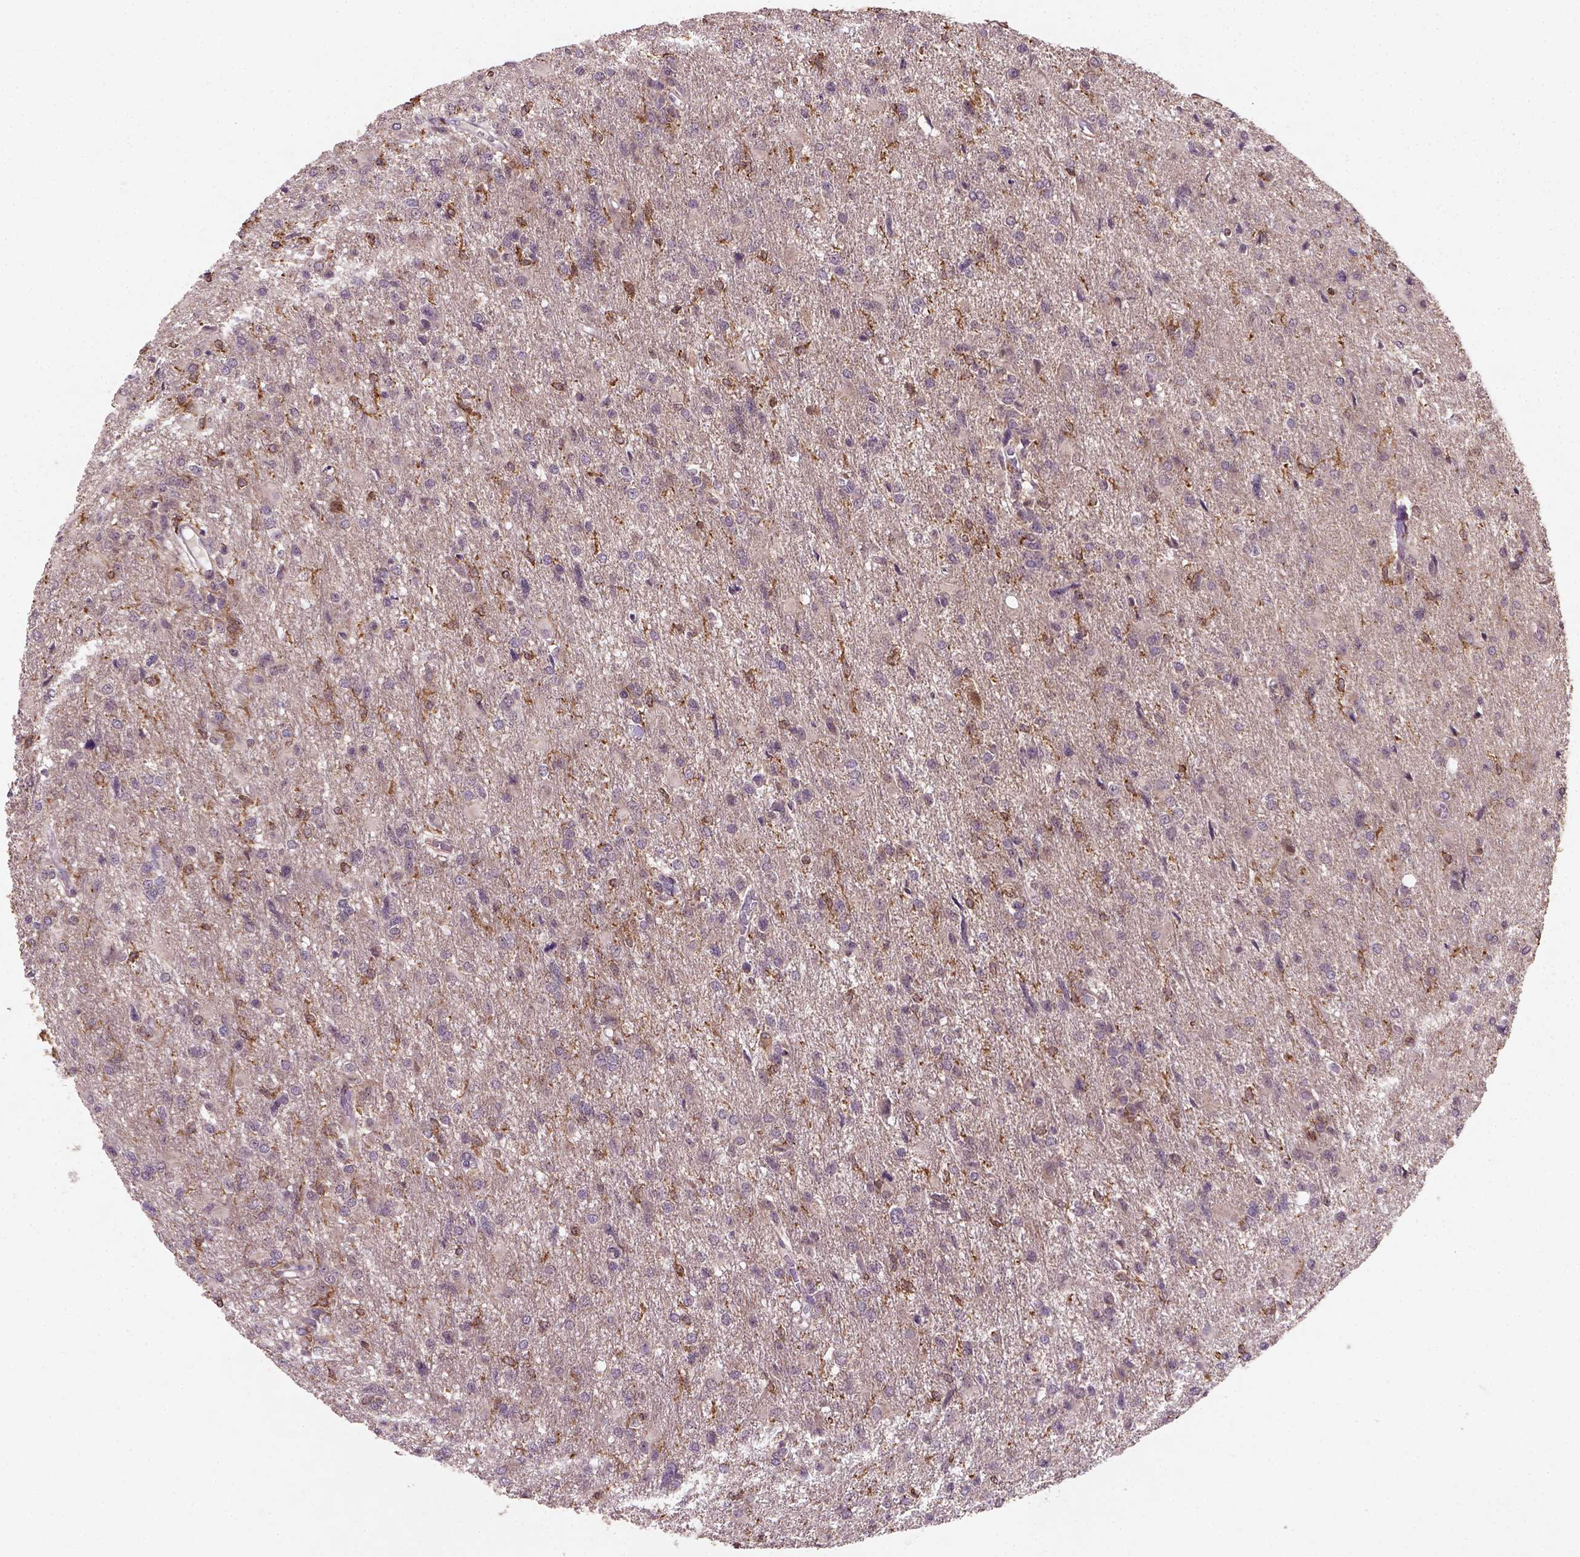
{"staining": {"intensity": "negative", "quantity": "none", "location": "none"}, "tissue": "glioma", "cell_type": "Tumor cells", "image_type": "cancer", "snomed": [{"axis": "morphology", "description": "Glioma, malignant, High grade"}, {"axis": "topography", "description": "Brain"}], "caption": "Immunohistochemistry image of human malignant glioma (high-grade) stained for a protein (brown), which displays no positivity in tumor cells.", "gene": "CAMKK1", "patient": {"sex": "male", "age": 68}}